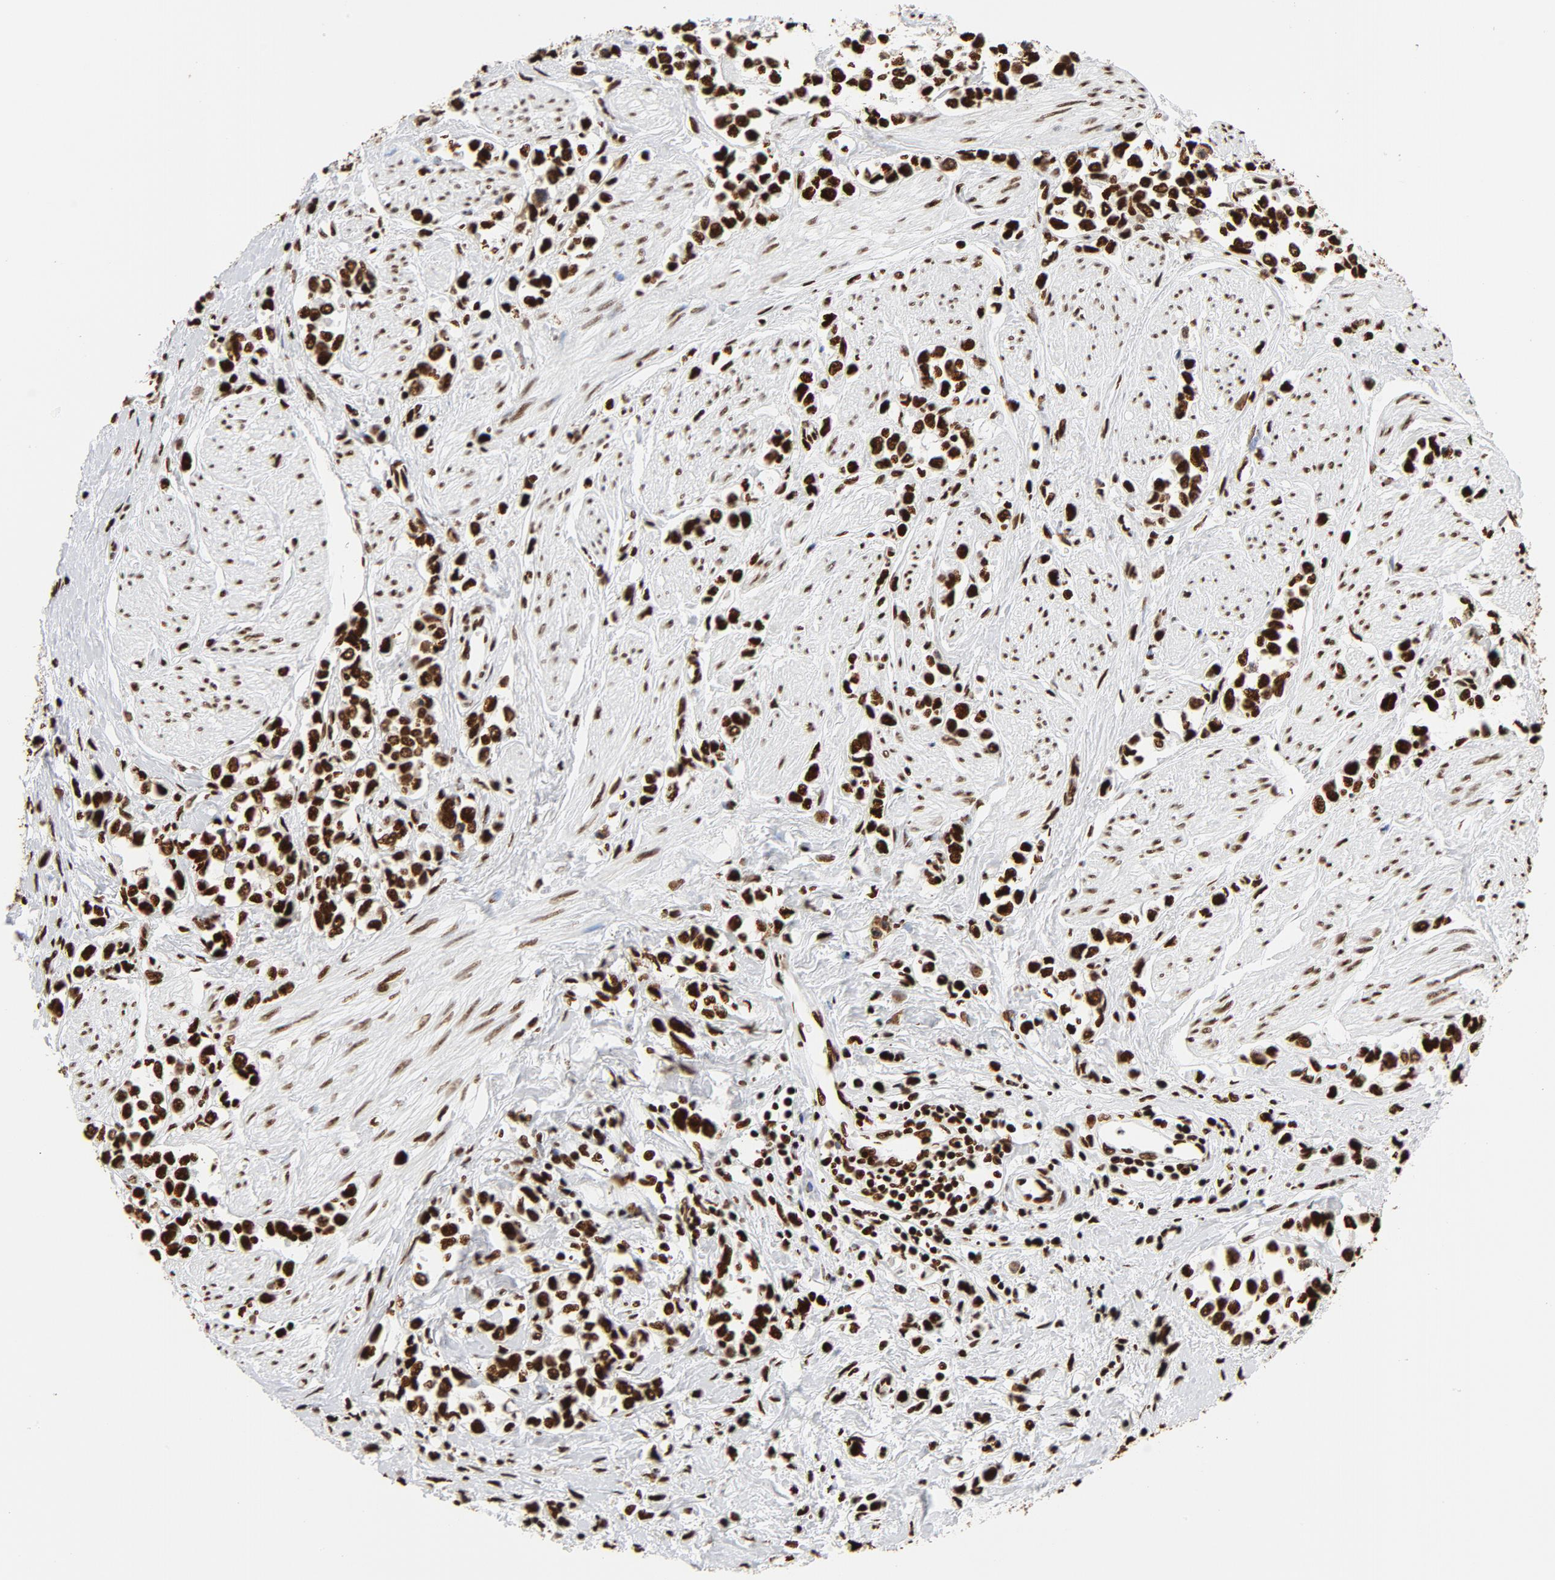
{"staining": {"intensity": "strong", "quantity": ">75%", "location": "nuclear"}, "tissue": "stomach cancer", "cell_type": "Tumor cells", "image_type": "cancer", "snomed": [{"axis": "morphology", "description": "Adenocarcinoma, NOS"}, {"axis": "topography", "description": "Stomach, upper"}], "caption": "This micrograph demonstrates immunohistochemistry (IHC) staining of stomach cancer (adenocarcinoma), with high strong nuclear staining in approximately >75% of tumor cells.", "gene": "XRCC6", "patient": {"sex": "male", "age": 76}}